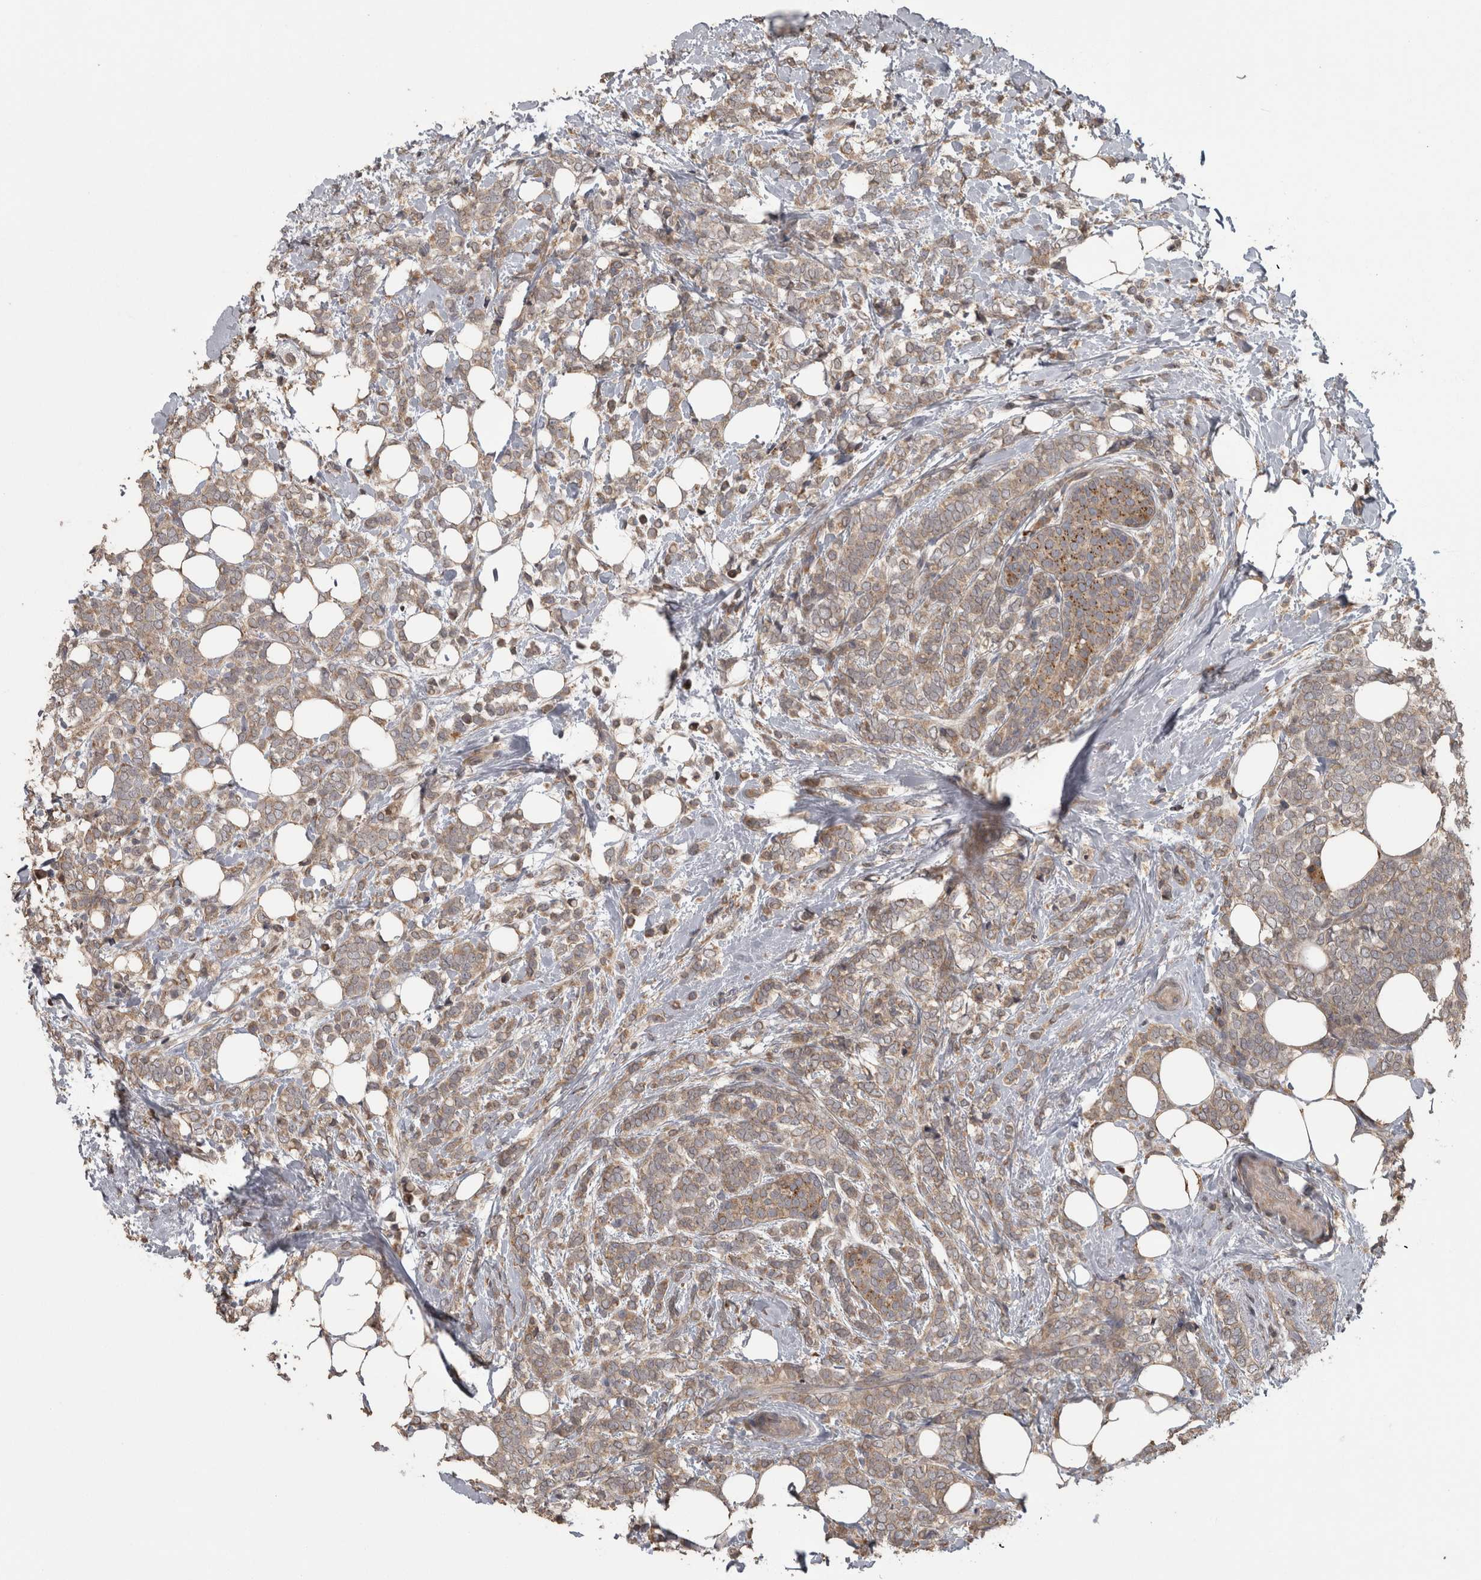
{"staining": {"intensity": "weak", "quantity": ">75%", "location": "cytoplasmic/membranous"}, "tissue": "breast cancer", "cell_type": "Tumor cells", "image_type": "cancer", "snomed": [{"axis": "morphology", "description": "Lobular carcinoma"}, {"axis": "topography", "description": "Breast"}], "caption": "Breast cancer (lobular carcinoma) stained with a protein marker shows weak staining in tumor cells.", "gene": "RAB29", "patient": {"sex": "female", "age": 50}}